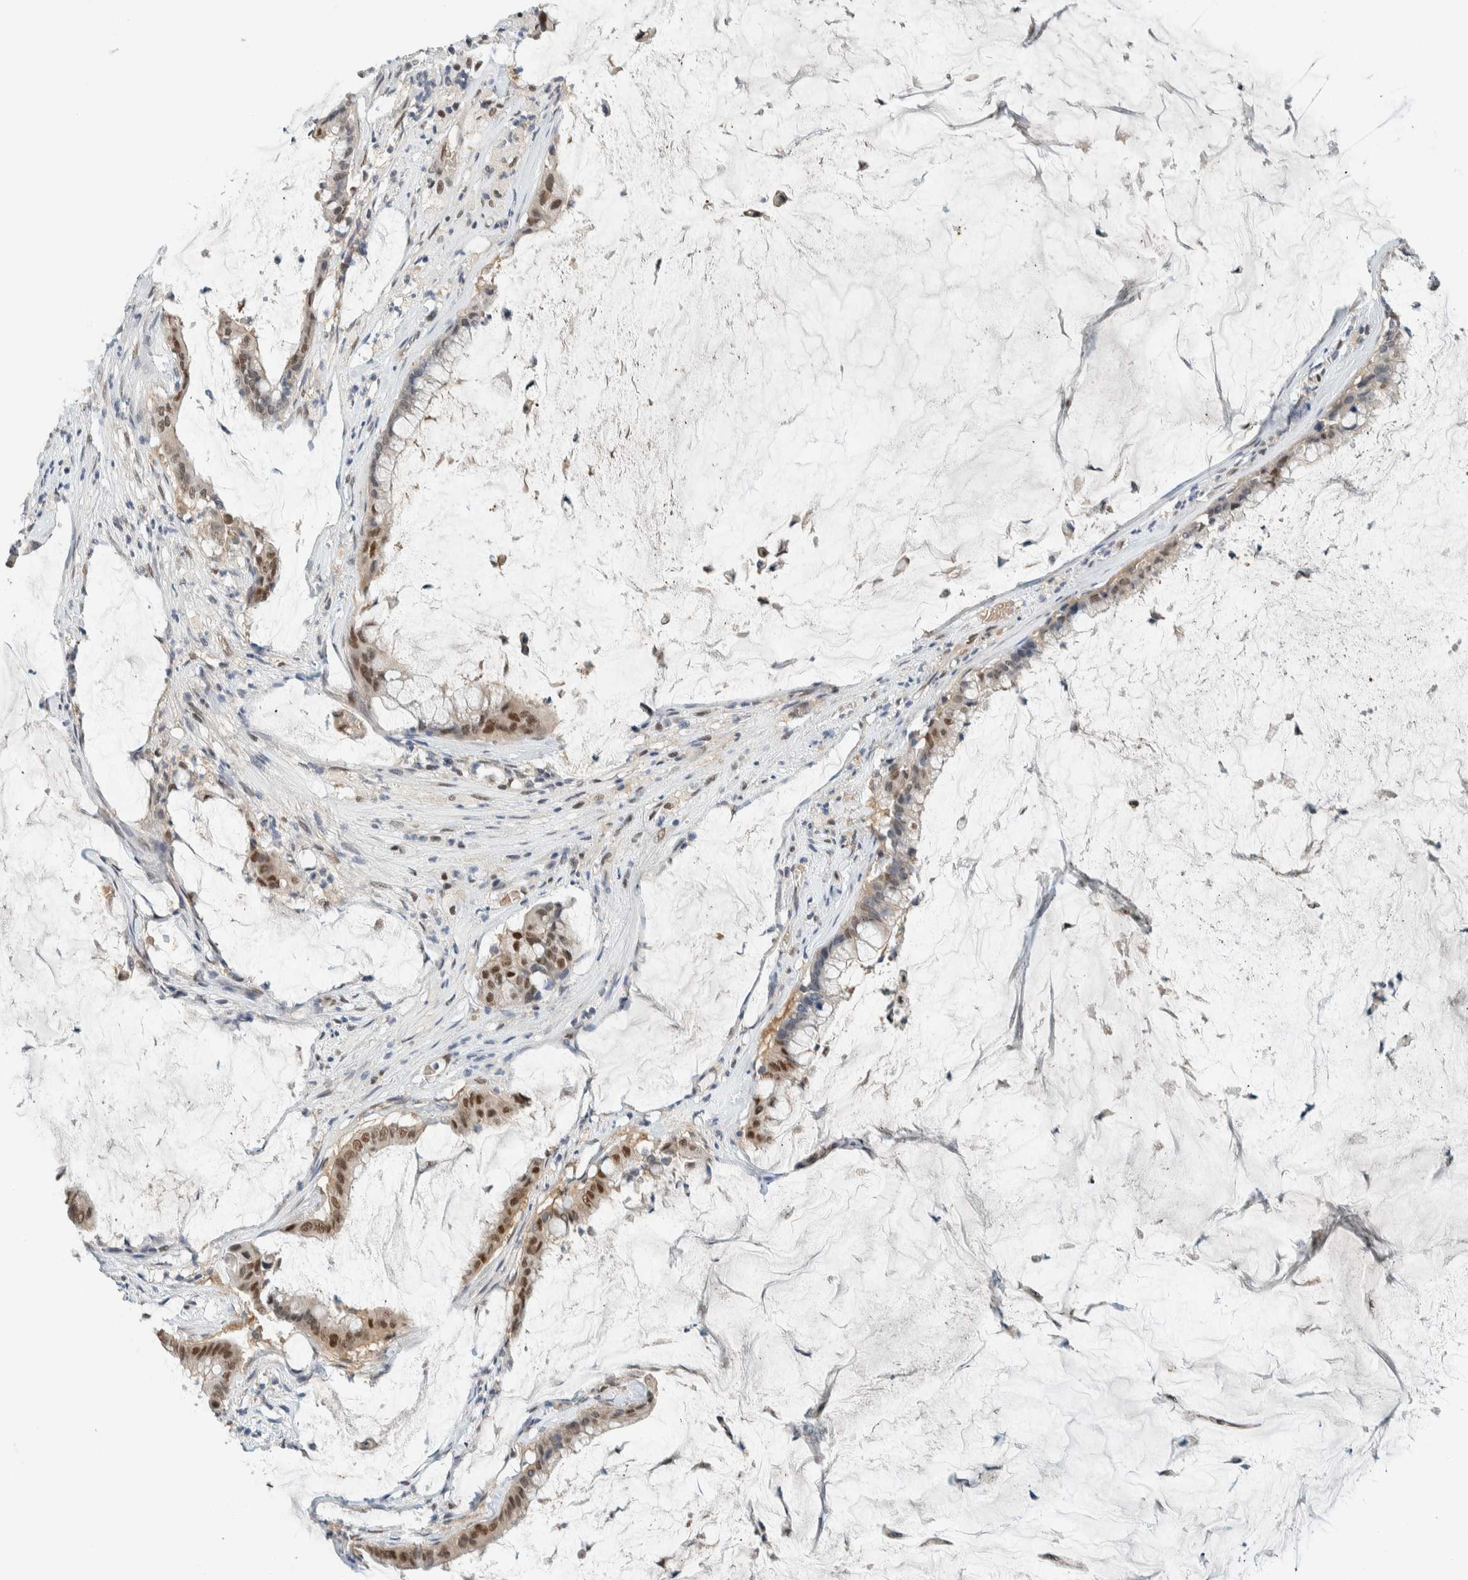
{"staining": {"intensity": "moderate", "quantity": "25%-75%", "location": "cytoplasmic/membranous,nuclear"}, "tissue": "pancreatic cancer", "cell_type": "Tumor cells", "image_type": "cancer", "snomed": [{"axis": "morphology", "description": "Adenocarcinoma, NOS"}, {"axis": "topography", "description": "Pancreas"}], "caption": "Human pancreatic cancer stained with a brown dye demonstrates moderate cytoplasmic/membranous and nuclear positive staining in about 25%-75% of tumor cells.", "gene": "TSTD2", "patient": {"sex": "male", "age": 41}}